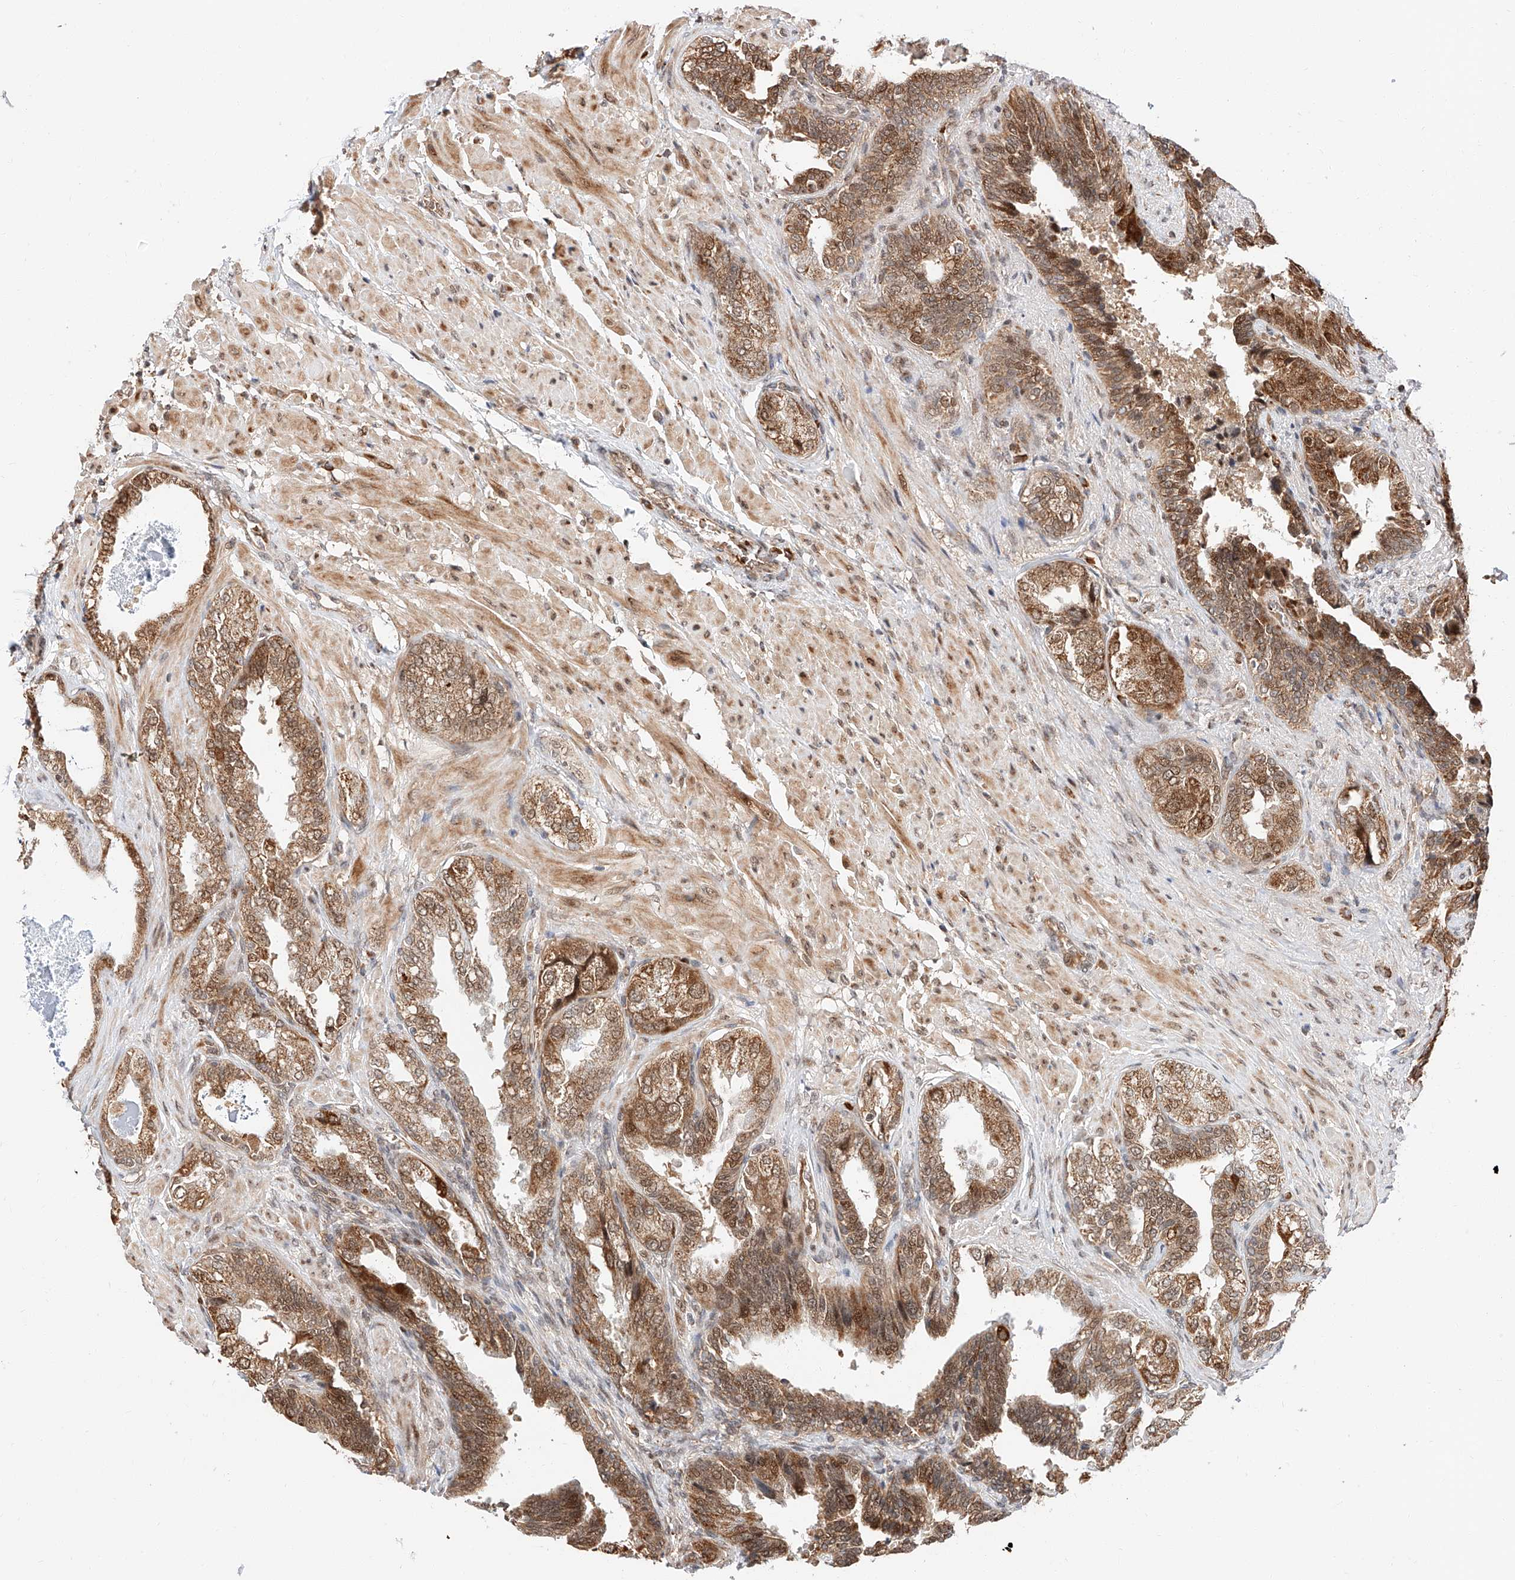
{"staining": {"intensity": "moderate", "quantity": ">75%", "location": "cytoplasmic/membranous,nuclear"}, "tissue": "seminal vesicle", "cell_type": "Glandular cells", "image_type": "normal", "snomed": [{"axis": "morphology", "description": "Normal tissue, NOS"}, {"axis": "topography", "description": "Seminal veicle"}, {"axis": "topography", "description": "Peripheral nerve tissue"}], "caption": "The histopathology image reveals staining of normal seminal vesicle, revealing moderate cytoplasmic/membranous,nuclear protein staining (brown color) within glandular cells.", "gene": "THTPA", "patient": {"sex": "male", "age": 63}}